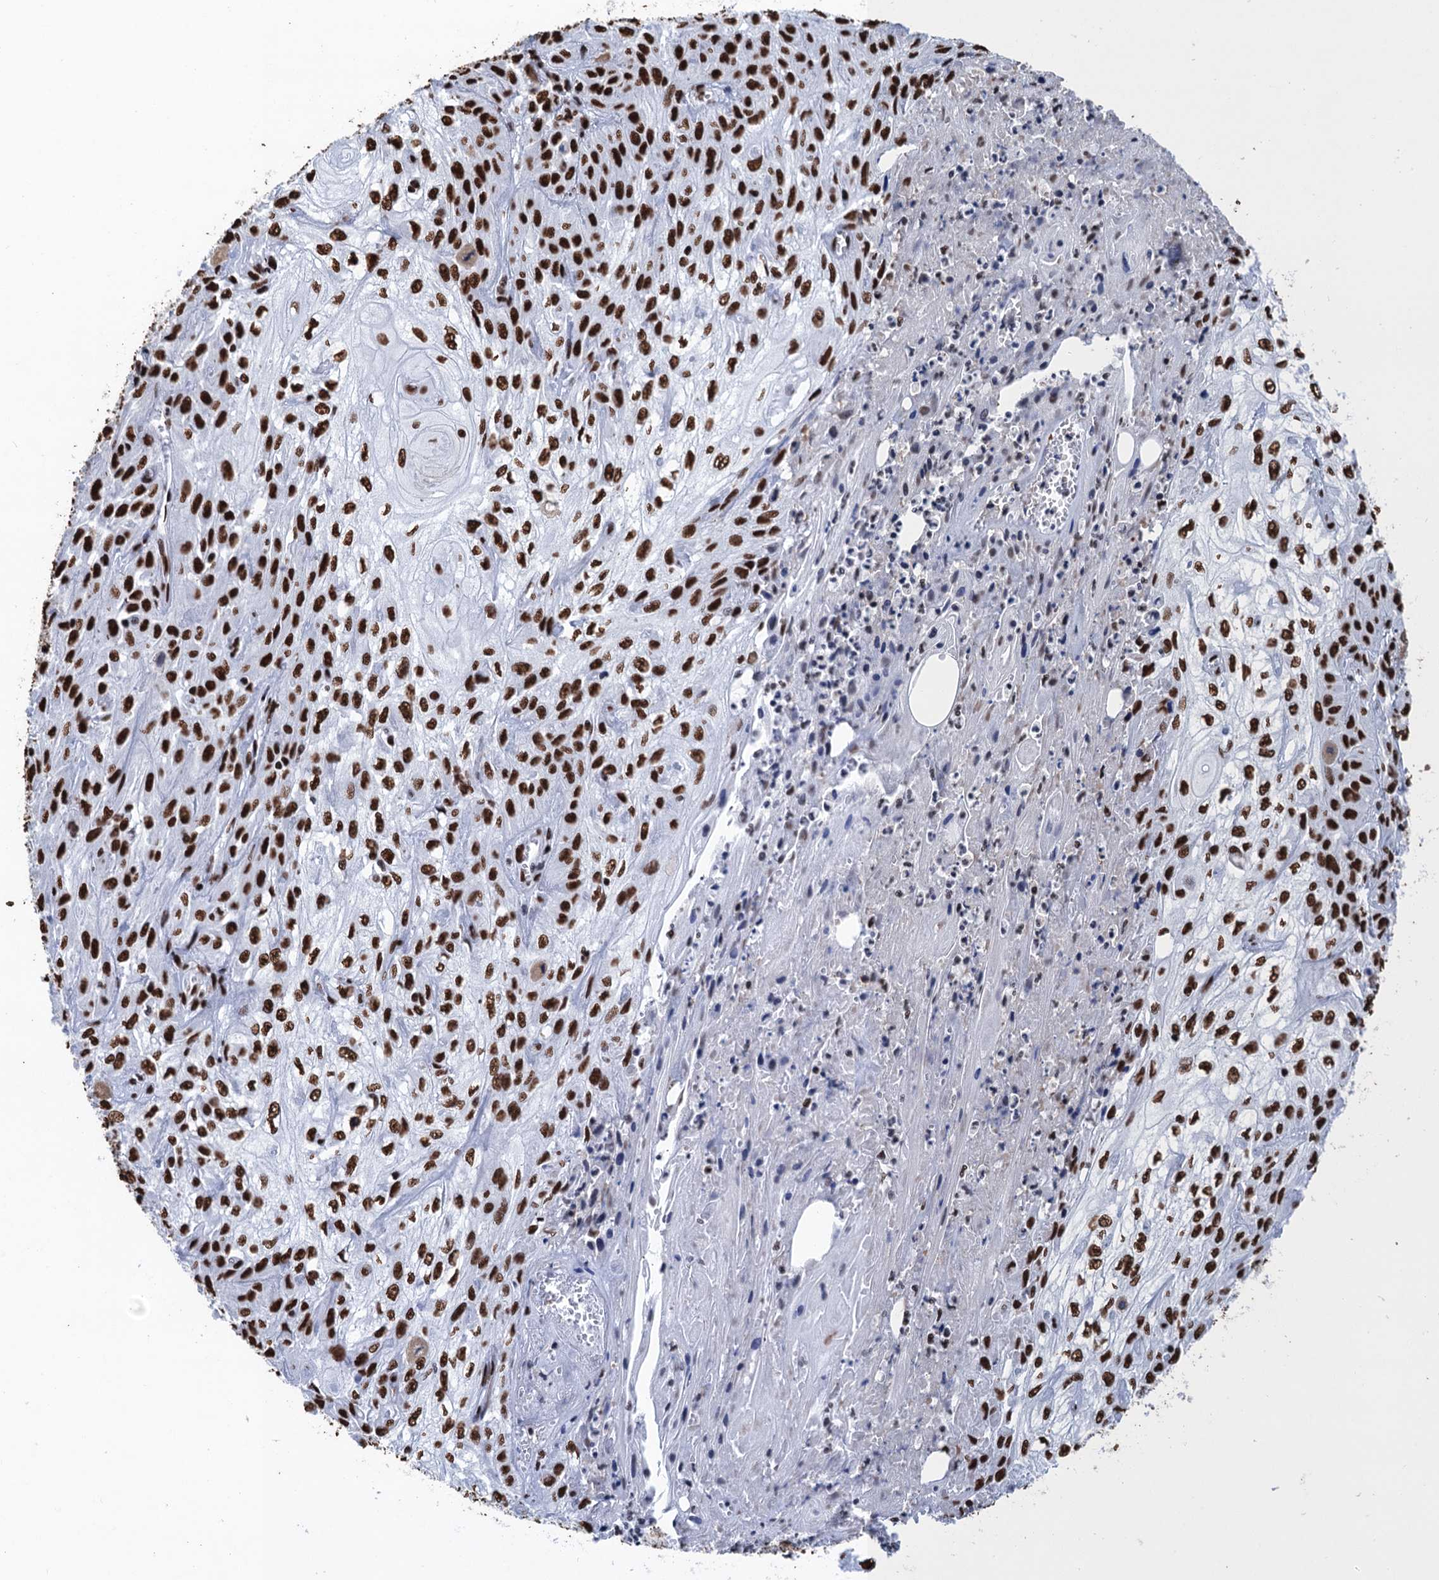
{"staining": {"intensity": "strong", "quantity": ">75%", "location": "nuclear"}, "tissue": "skin cancer", "cell_type": "Tumor cells", "image_type": "cancer", "snomed": [{"axis": "morphology", "description": "Squamous cell carcinoma, NOS"}, {"axis": "morphology", "description": "Squamous cell carcinoma, metastatic, NOS"}, {"axis": "topography", "description": "Skin"}, {"axis": "topography", "description": "Lymph node"}], "caption": "Immunohistochemical staining of skin cancer (metastatic squamous cell carcinoma) reveals high levels of strong nuclear protein staining in about >75% of tumor cells.", "gene": "UBA2", "patient": {"sex": "male", "age": 75}}